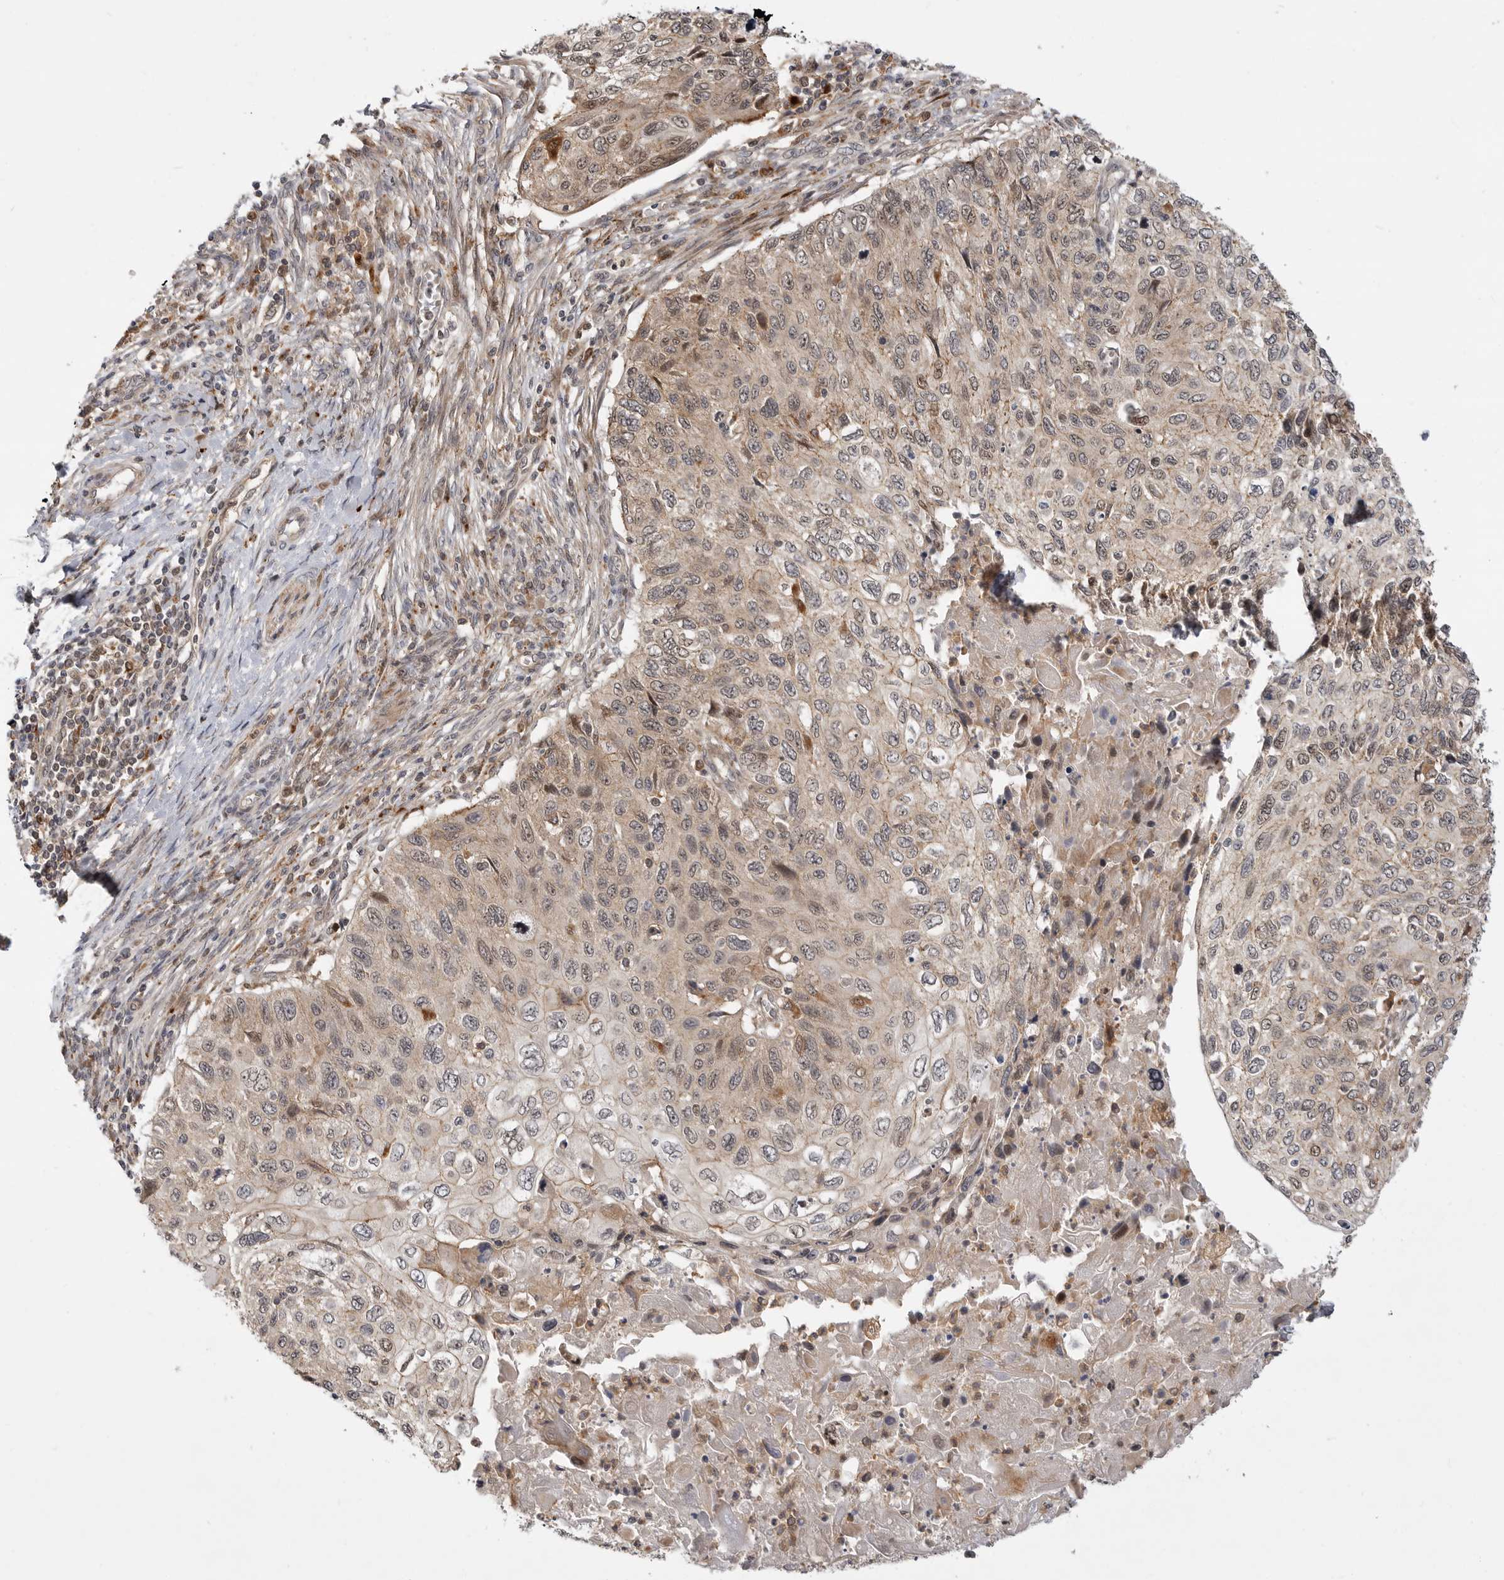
{"staining": {"intensity": "weak", "quantity": ">75%", "location": "cytoplasmic/membranous"}, "tissue": "cervical cancer", "cell_type": "Tumor cells", "image_type": "cancer", "snomed": [{"axis": "morphology", "description": "Squamous cell carcinoma, NOS"}, {"axis": "topography", "description": "Cervix"}], "caption": "Cervical cancer (squamous cell carcinoma) stained with a protein marker shows weak staining in tumor cells.", "gene": "CSNK1G3", "patient": {"sex": "female", "age": 70}}